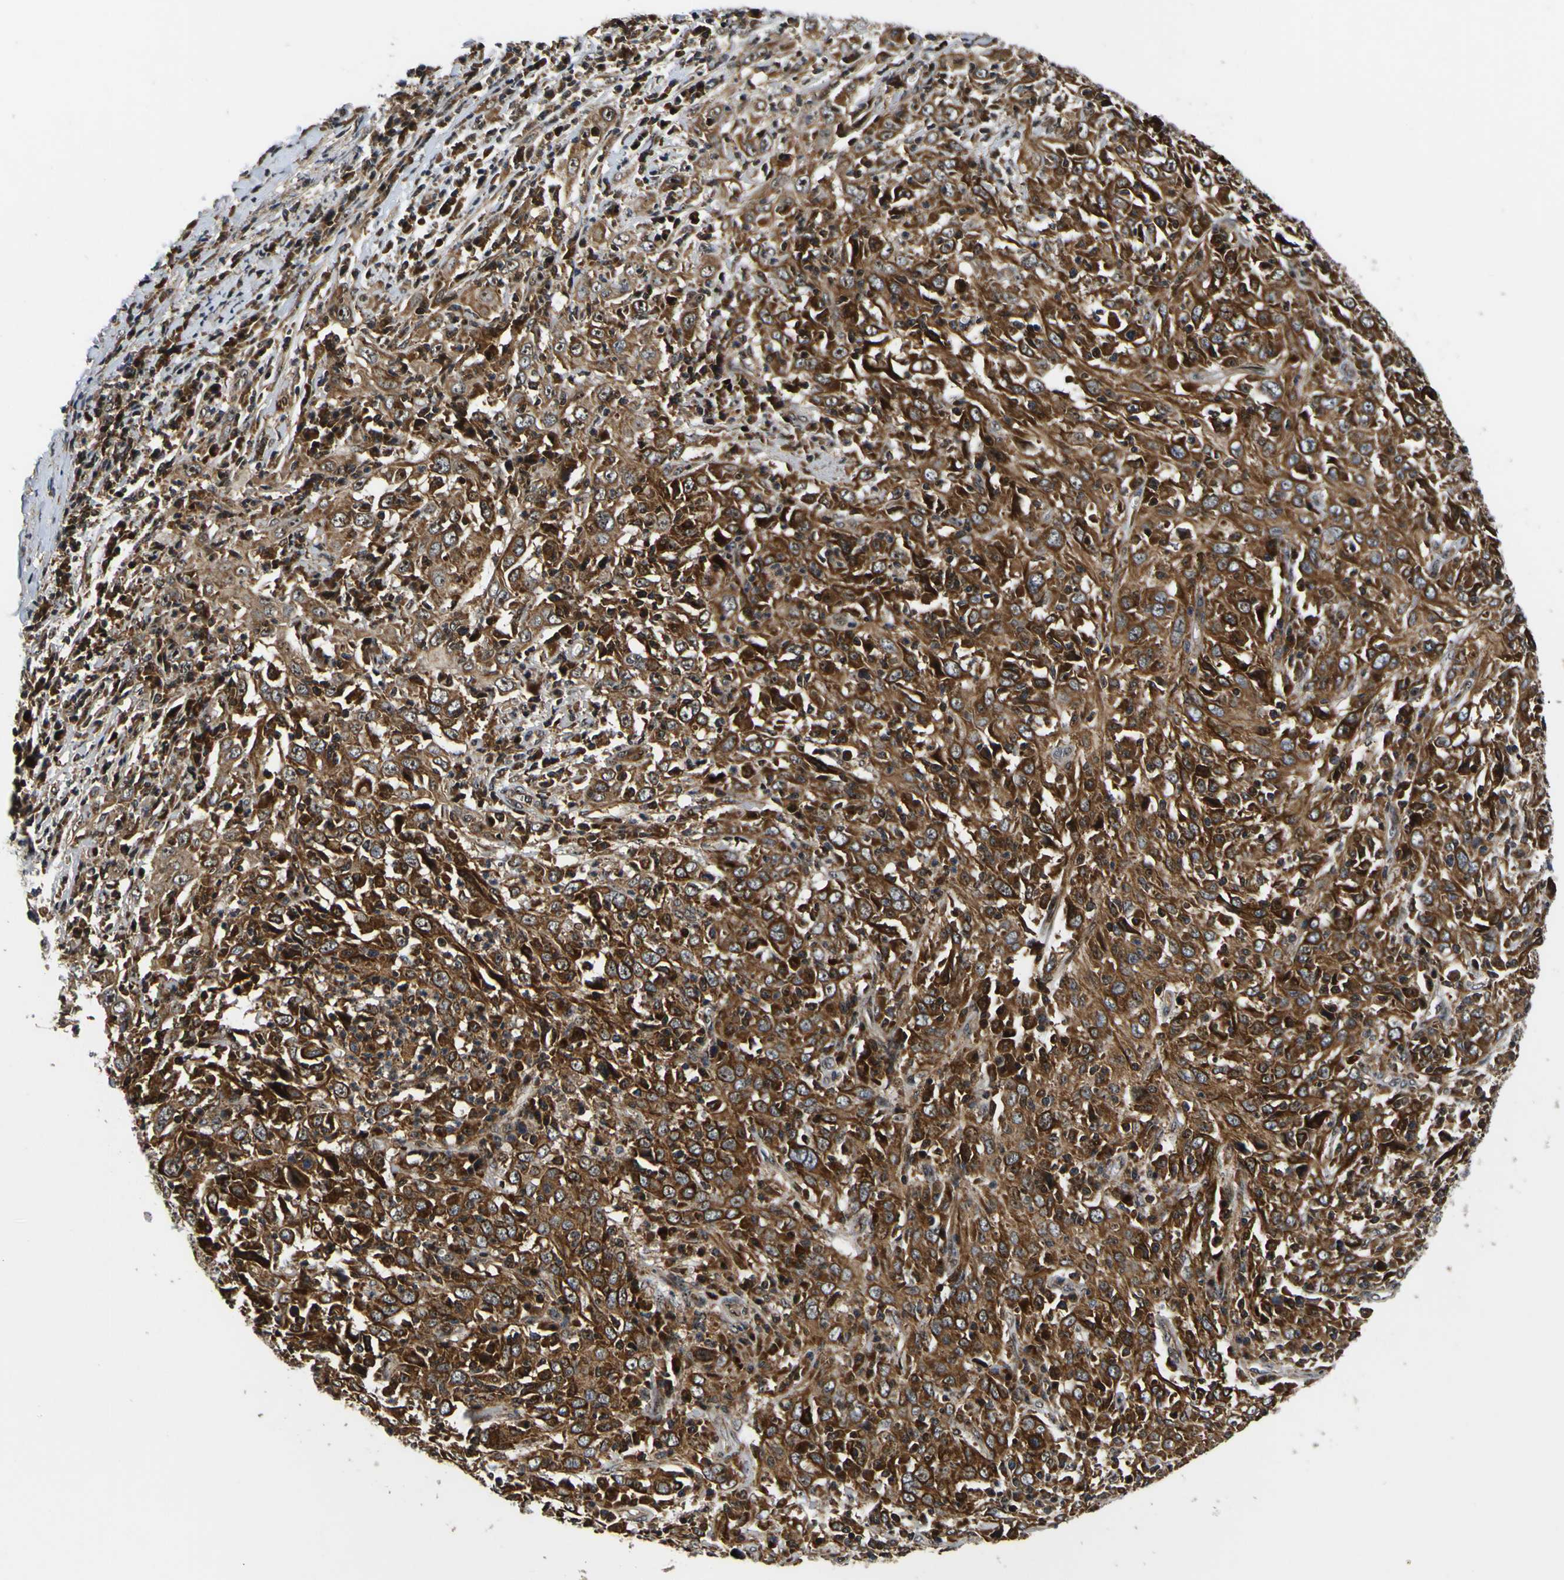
{"staining": {"intensity": "strong", "quantity": ">75%", "location": "cytoplasmic/membranous"}, "tissue": "cervical cancer", "cell_type": "Tumor cells", "image_type": "cancer", "snomed": [{"axis": "morphology", "description": "Squamous cell carcinoma, NOS"}, {"axis": "topography", "description": "Cervix"}], "caption": "A high-resolution photomicrograph shows IHC staining of cervical cancer (squamous cell carcinoma), which shows strong cytoplasmic/membranous expression in approximately >75% of tumor cells.", "gene": "LRP4", "patient": {"sex": "female", "age": 46}}